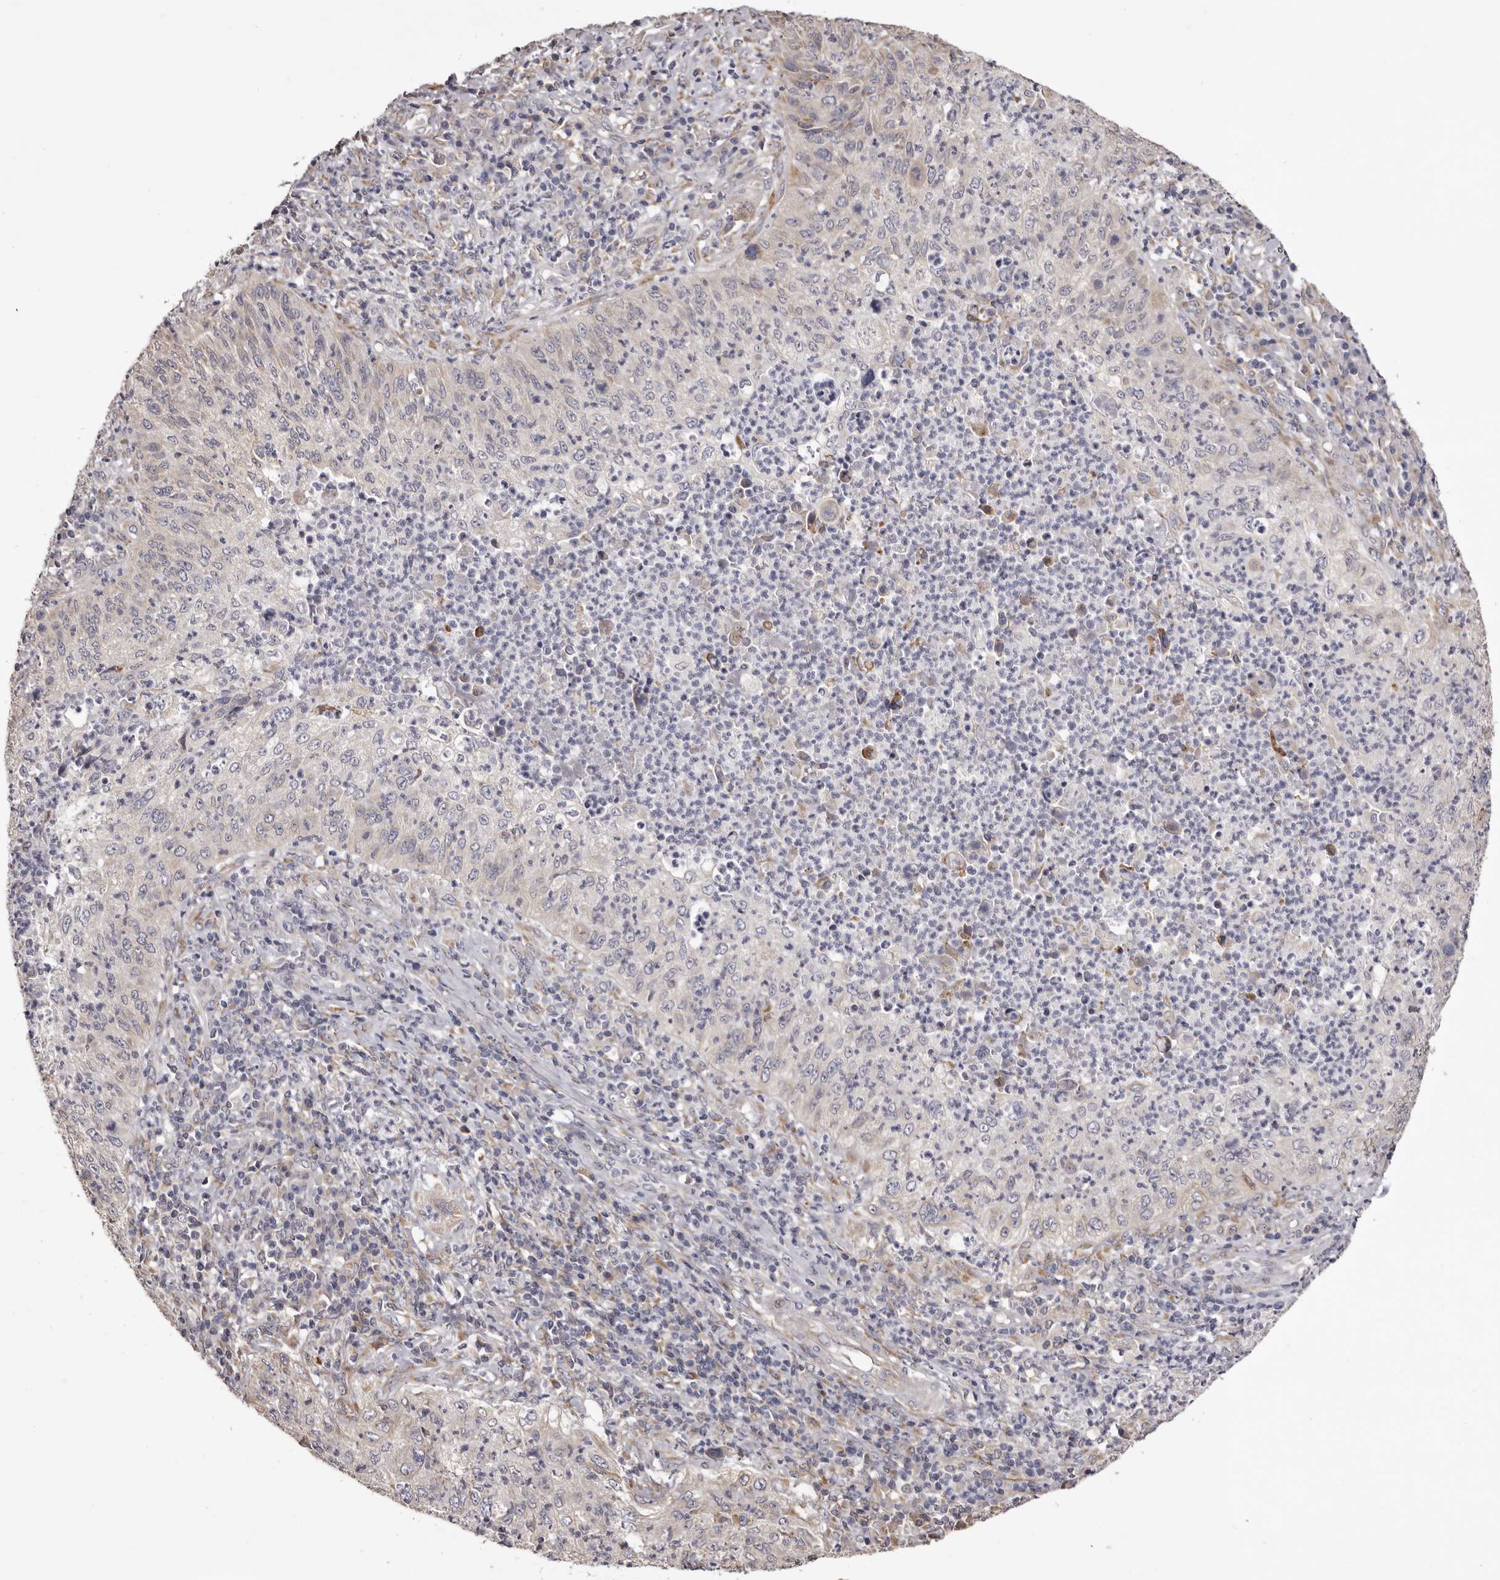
{"staining": {"intensity": "negative", "quantity": "none", "location": "none"}, "tissue": "cervical cancer", "cell_type": "Tumor cells", "image_type": "cancer", "snomed": [{"axis": "morphology", "description": "Squamous cell carcinoma, NOS"}, {"axis": "topography", "description": "Cervix"}], "caption": "Squamous cell carcinoma (cervical) was stained to show a protein in brown. There is no significant staining in tumor cells. (DAB (3,3'-diaminobenzidine) immunohistochemistry with hematoxylin counter stain).", "gene": "PIGX", "patient": {"sex": "female", "age": 30}}